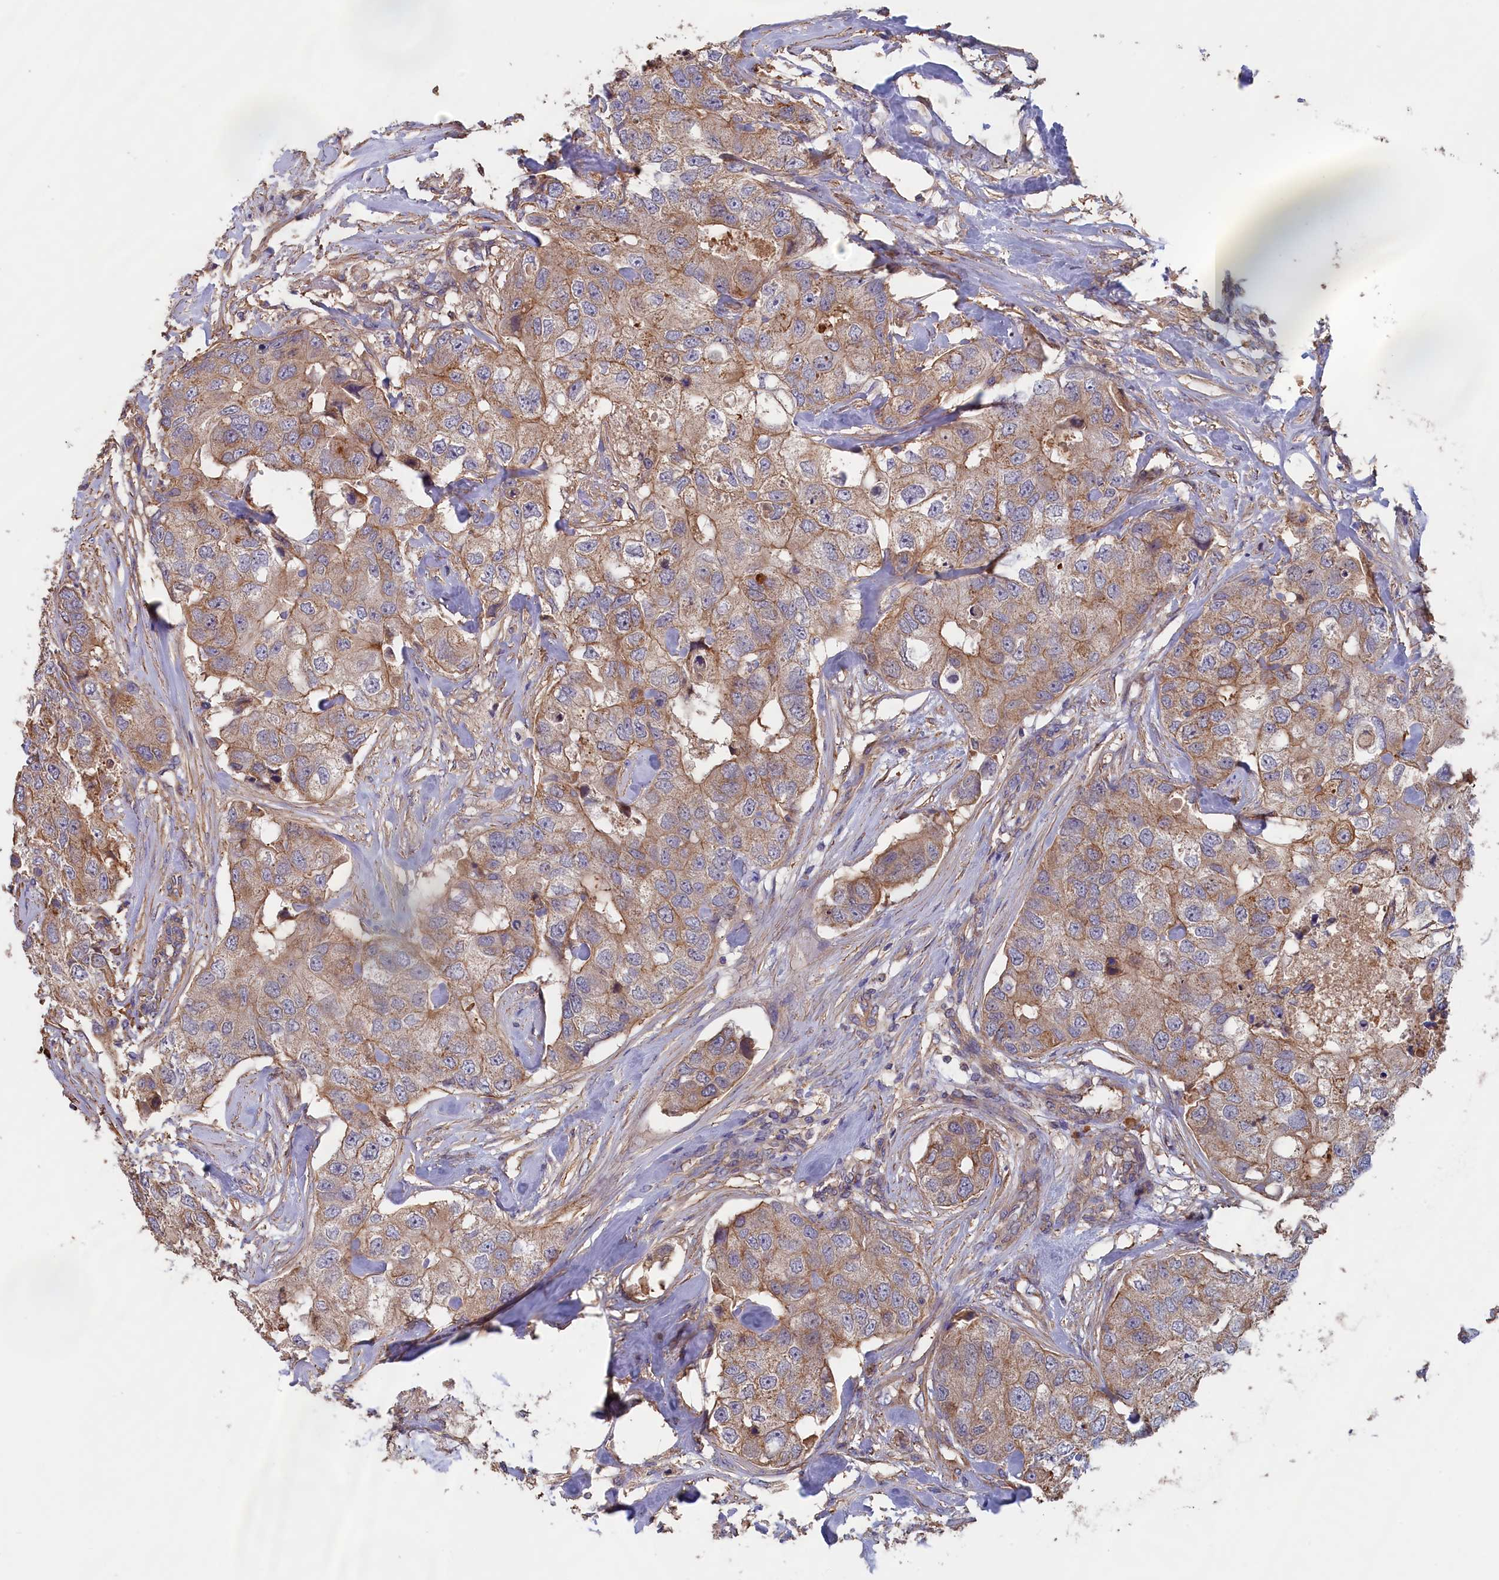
{"staining": {"intensity": "moderate", "quantity": ">75%", "location": "cytoplasmic/membranous"}, "tissue": "breast cancer", "cell_type": "Tumor cells", "image_type": "cancer", "snomed": [{"axis": "morphology", "description": "Duct carcinoma"}, {"axis": "topography", "description": "Breast"}], "caption": "This image demonstrates intraductal carcinoma (breast) stained with immunohistochemistry (IHC) to label a protein in brown. The cytoplasmic/membranous of tumor cells show moderate positivity for the protein. Nuclei are counter-stained blue.", "gene": "ANKRD2", "patient": {"sex": "female", "age": 62}}